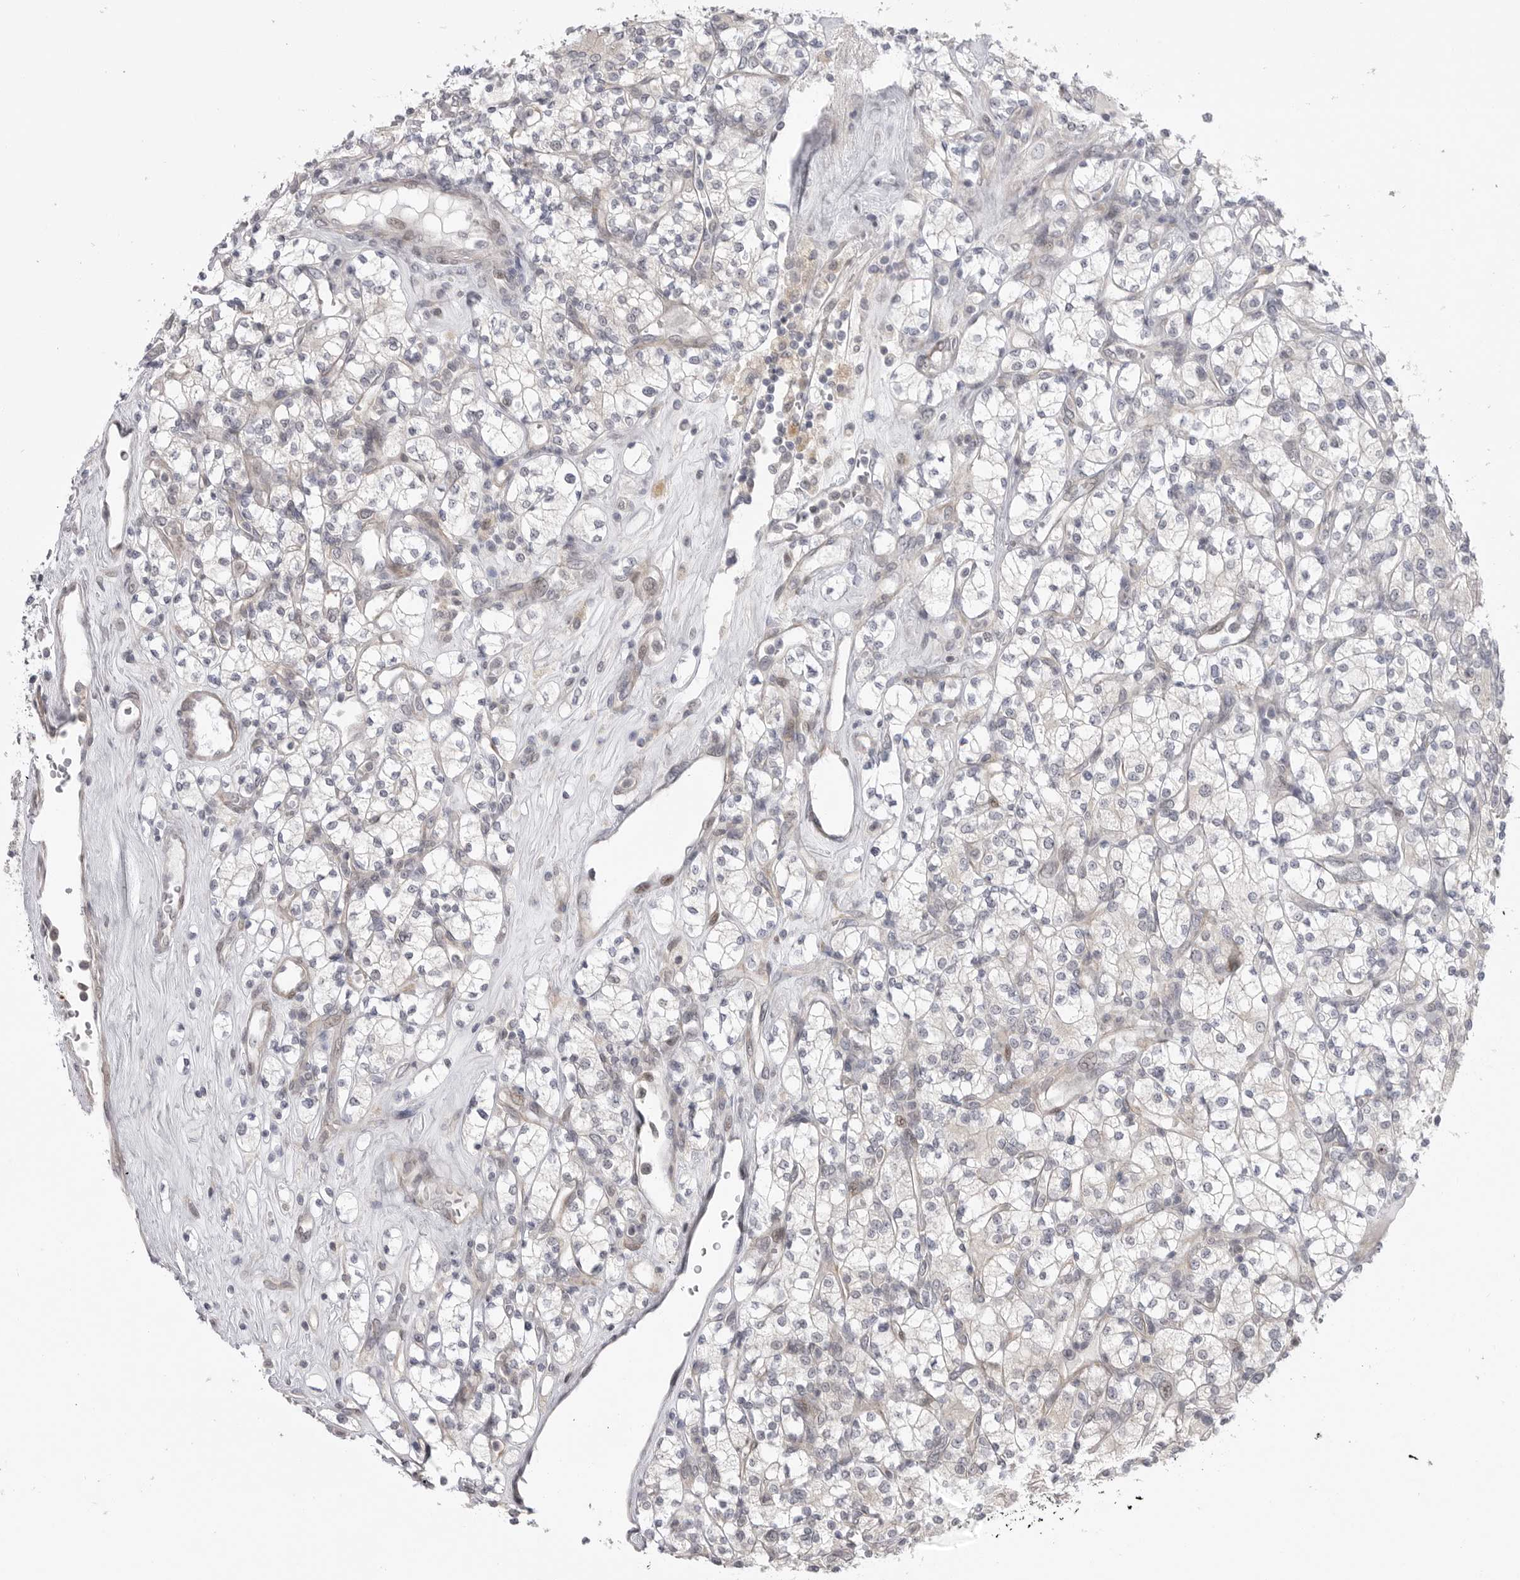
{"staining": {"intensity": "negative", "quantity": "none", "location": "none"}, "tissue": "renal cancer", "cell_type": "Tumor cells", "image_type": "cancer", "snomed": [{"axis": "morphology", "description": "Adenocarcinoma, NOS"}, {"axis": "topography", "description": "Kidney"}], "caption": "The micrograph shows no staining of tumor cells in renal cancer.", "gene": "GGT6", "patient": {"sex": "male", "age": 77}}